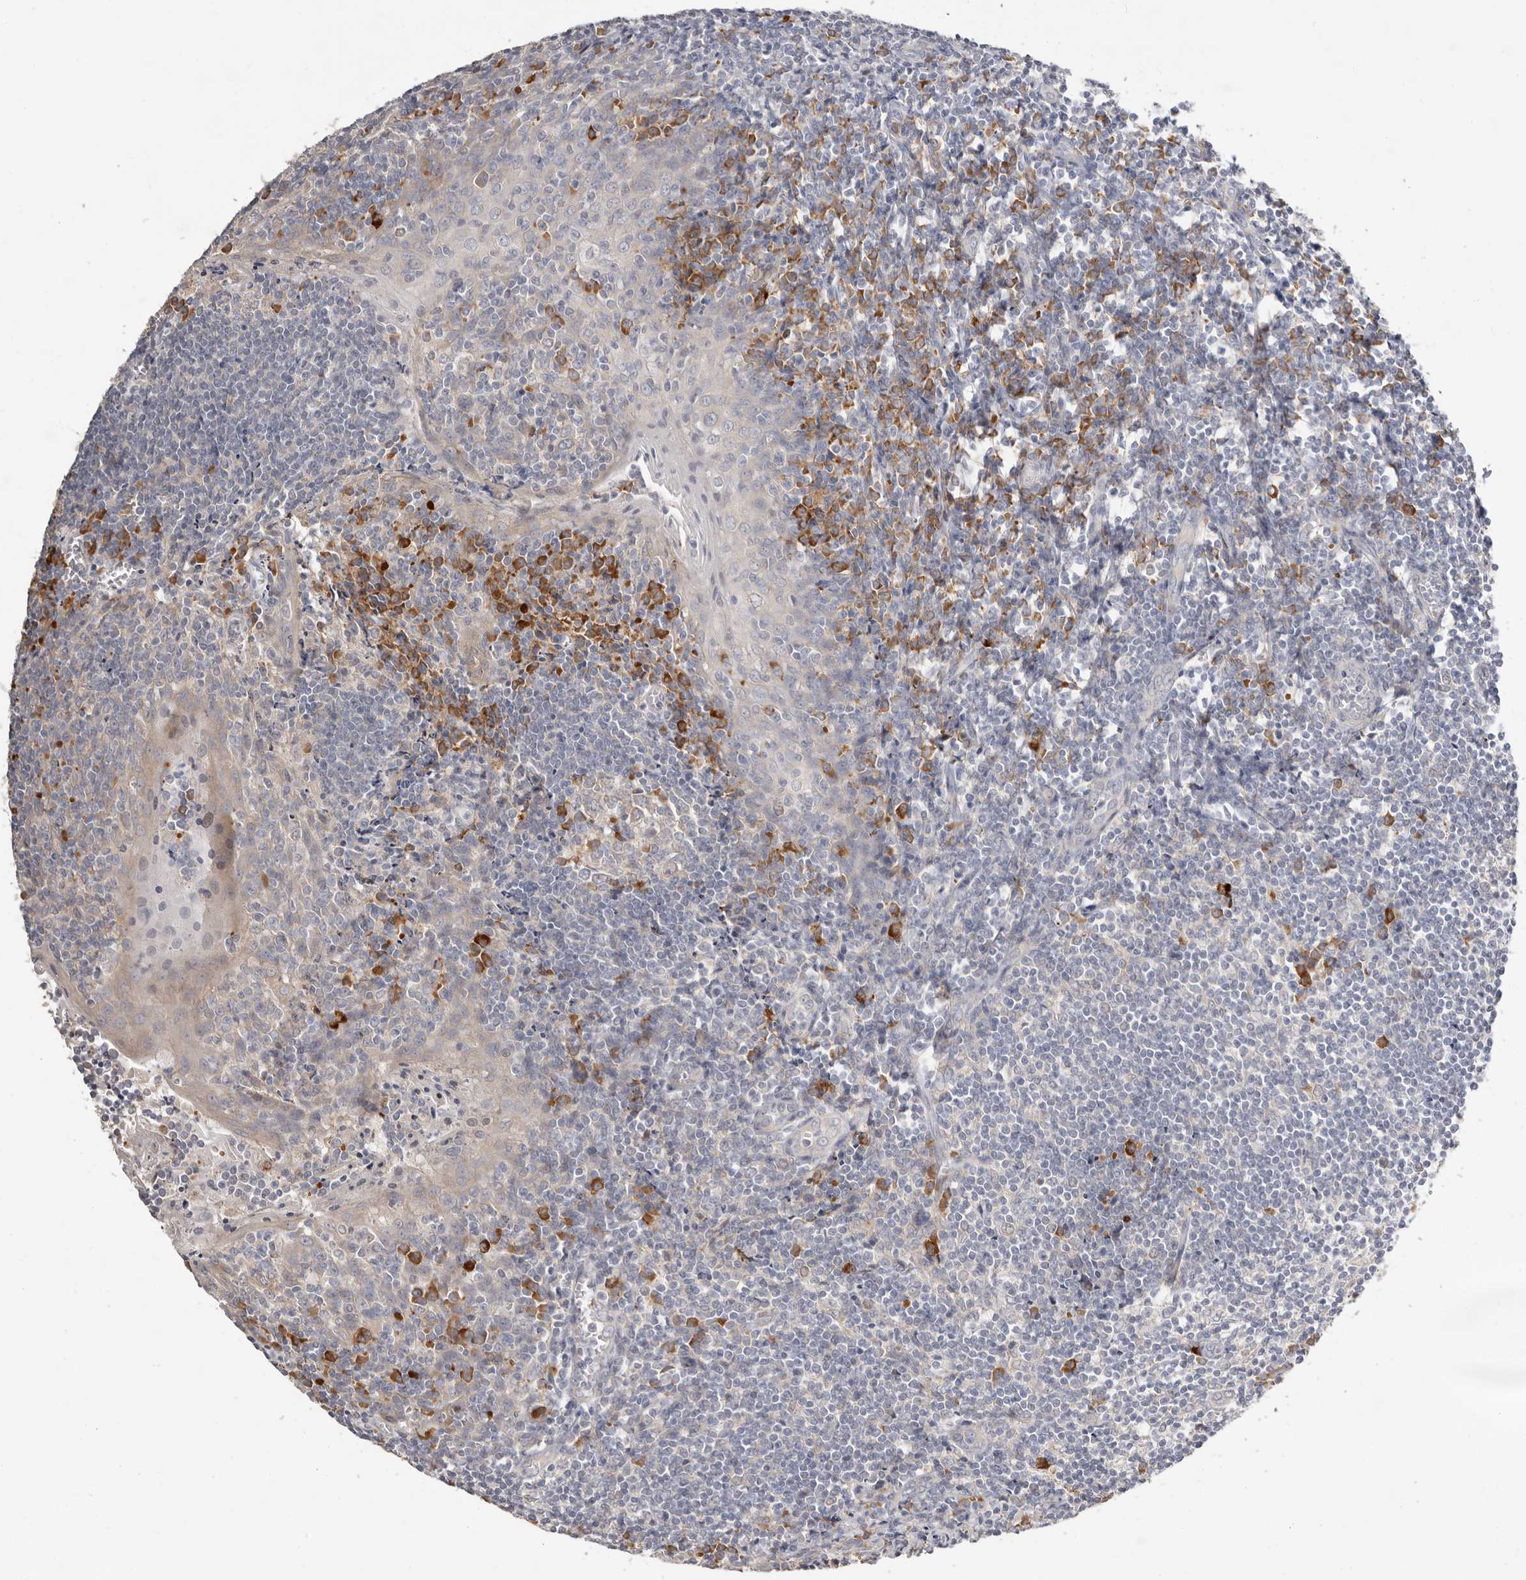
{"staining": {"intensity": "strong", "quantity": "<25%", "location": "cytoplasmic/membranous"}, "tissue": "tonsil", "cell_type": "Germinal center cells", "image_type": "normal", "snomed": [{"axis": "morphology", "description": "Normal tissue, NOS"}, {"axis": "topography", "description": "Tonsil"}], "caption": "High-power microscopy captured an immunohistochemistry histopathology image of normal tonsil, revealing strong cytoplasmic/membranous staining in about <25% of germinal center cells.", "gene": "WDR77", "patient": {"sex": "male", "age": 27}}